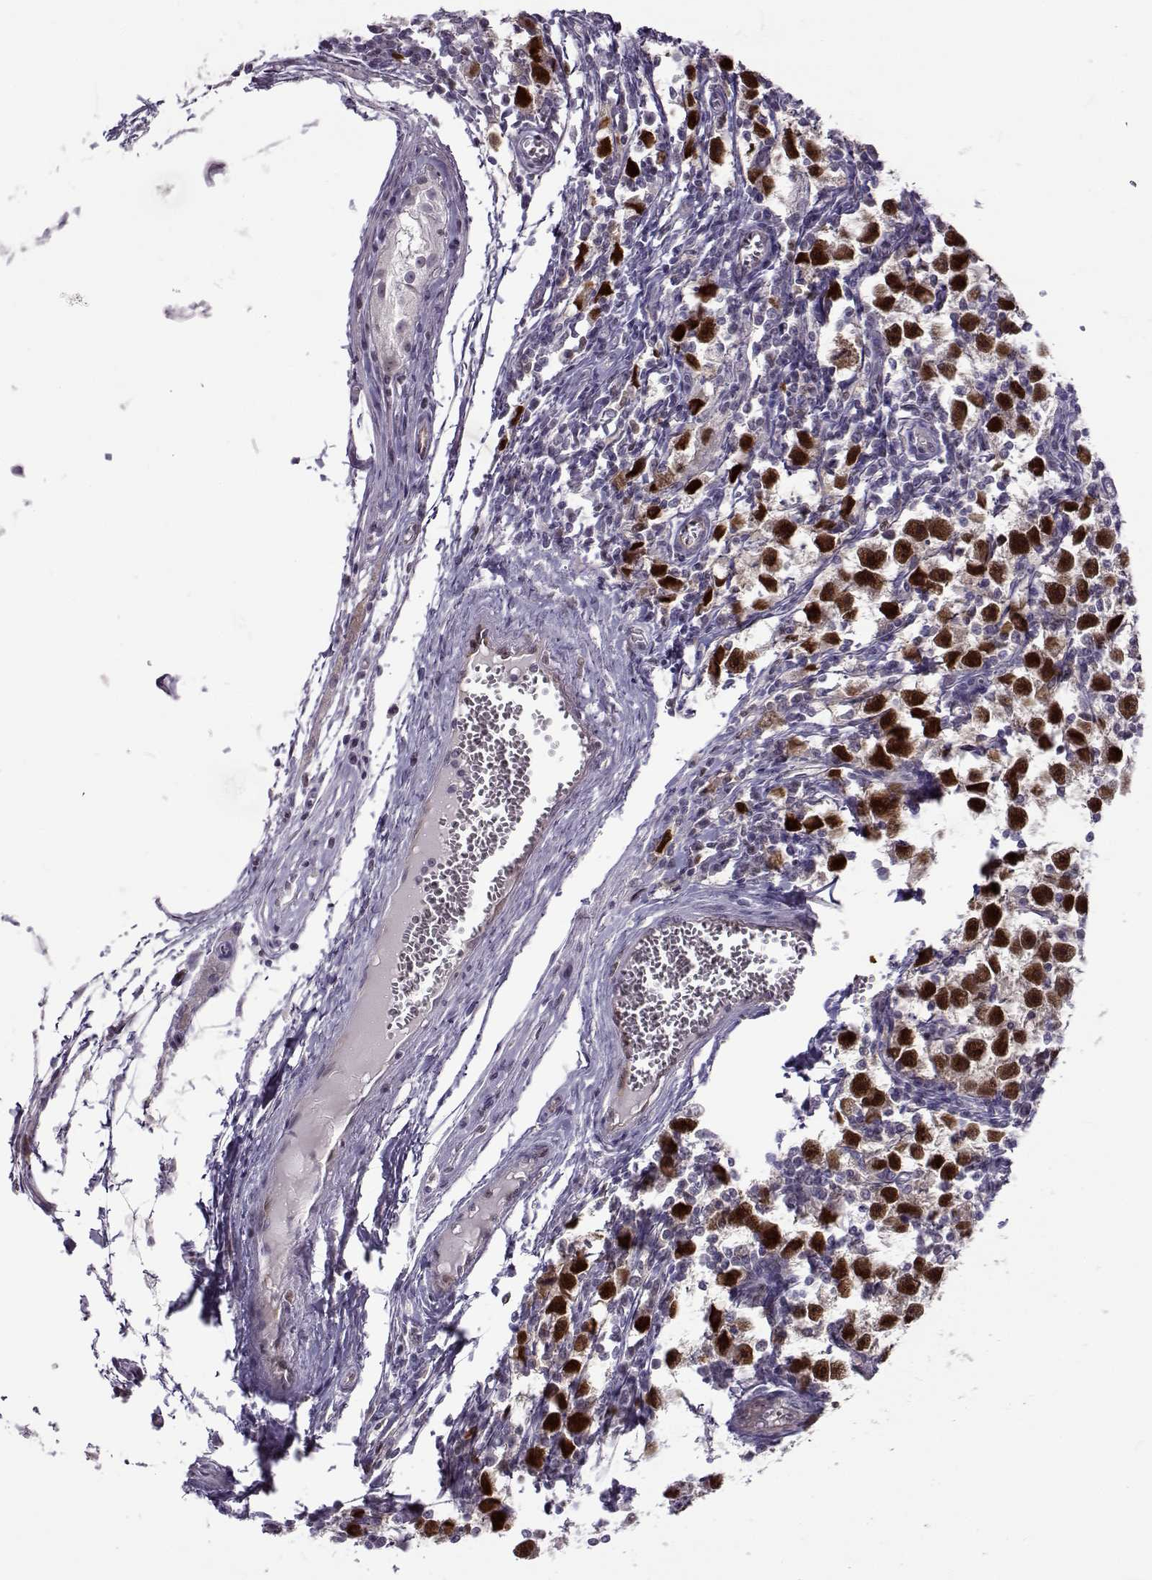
{"staining": {"intensity": "strong", "quantity": "25%-75%", "location": "nuclear"}, "tissue": "testis cancer", "cell_type": "Tumor cells", "image_type": "cancer", "snomed": [{"axis": "morphology", "description": "Seminoma, NOS"}, {"axis": "topography", "description": "Testis"}], "caption": "Immunohistochemical staining of testis cancer (seminoma) demonstrates high levels of strong nuclear protein expression in about 25%-75% of tumor cells.", "gene": "BACH1", "patient": {"sex": "male", "age": 30}}